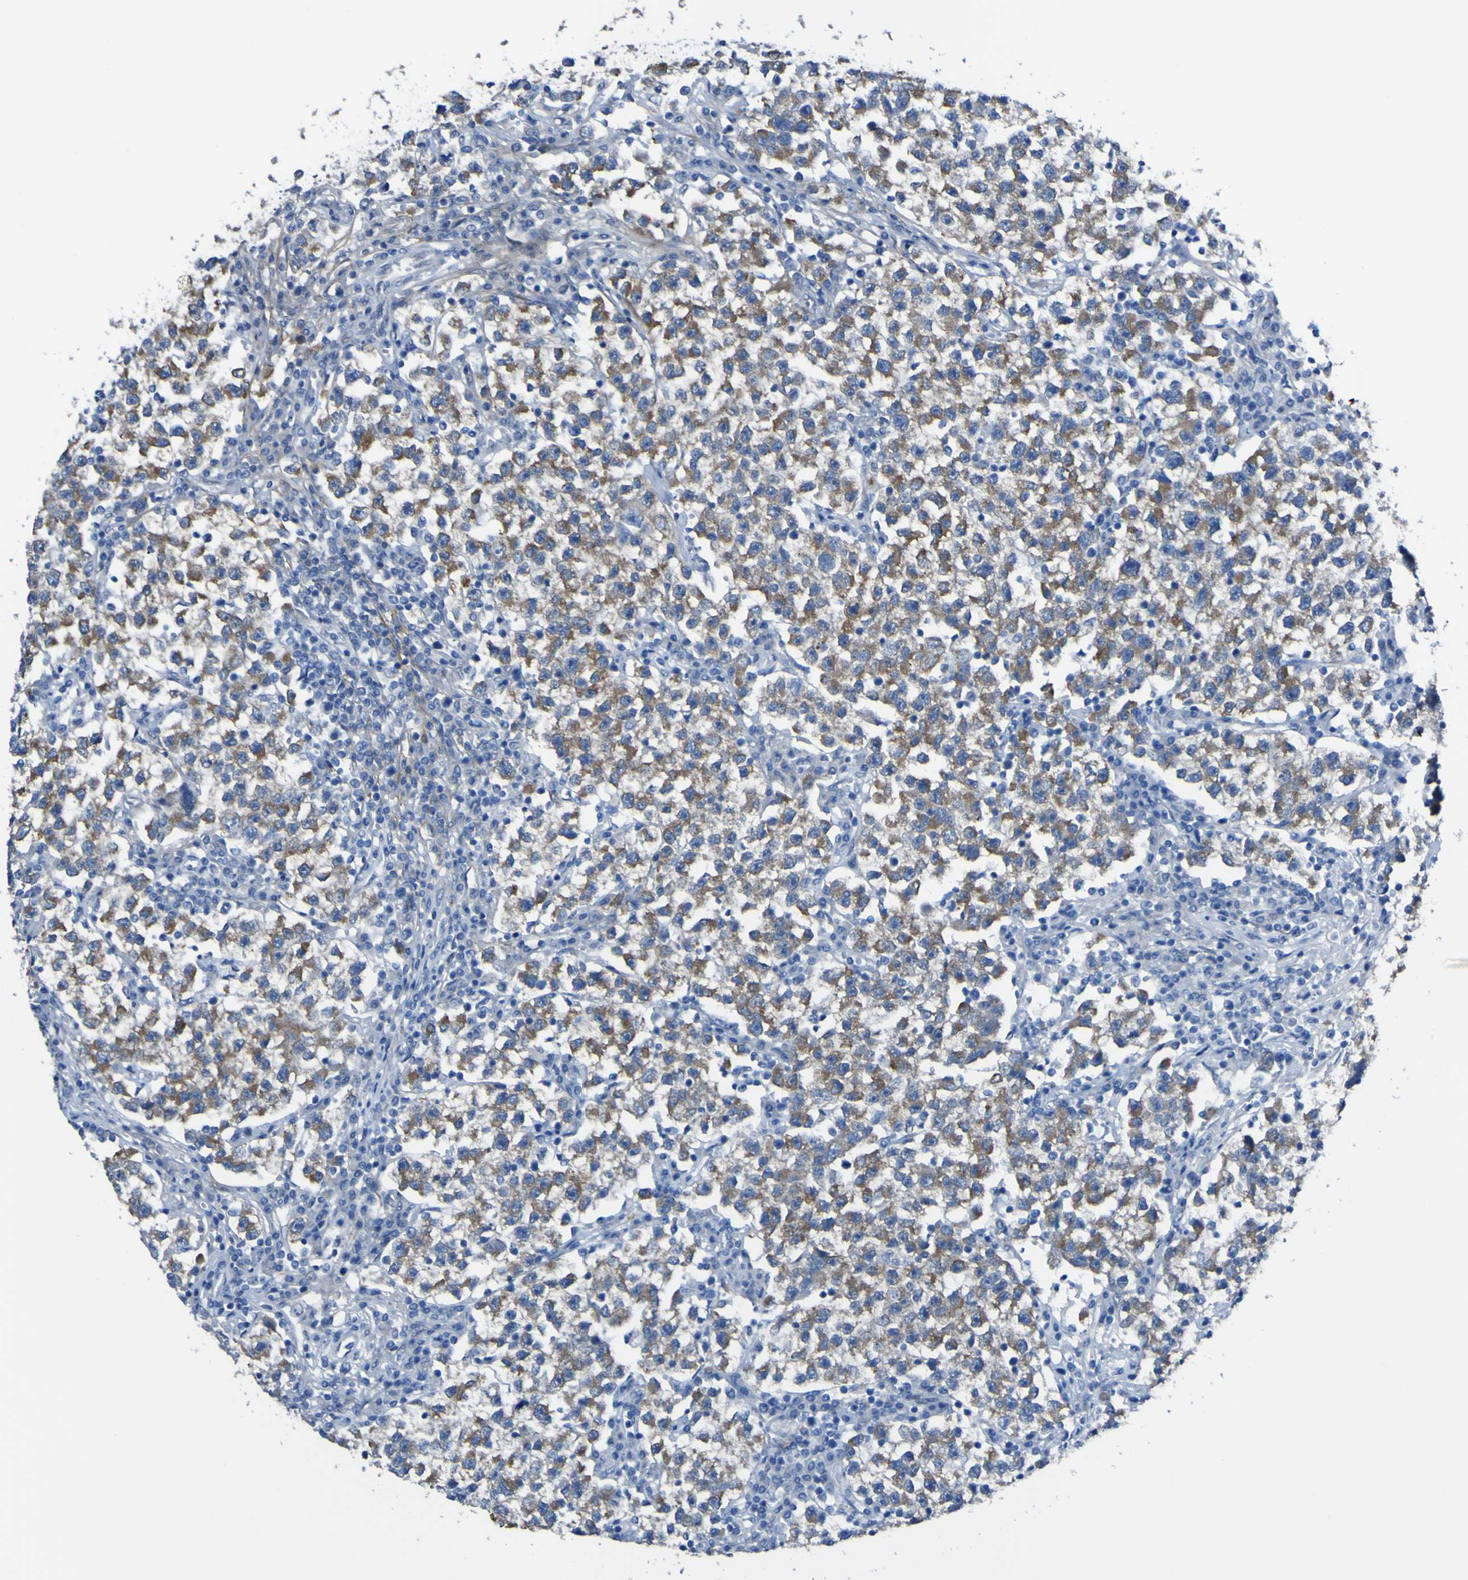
{"staining": {"intensity": "moderate", "quantity": ">75%", "location": "cytoplasmic/membranous"}, "tissue": "testis cancer", "cell_type": "Tumor cells", "image_type": "cancer", "snomed": [{"axis": "morphology", "description": "Seminoma, NOS"}, {"axis": "topography", "description": "Testis"}], "caption": "A brown stain shows moderate cytoplasmic/membranous staining of a protein in testis seminoma tumor cells. The protein is shown in brown color, while the nuclei are stained blue.", "gene": "LRRN1", "patient": {"sex": "male", "age": 22}}